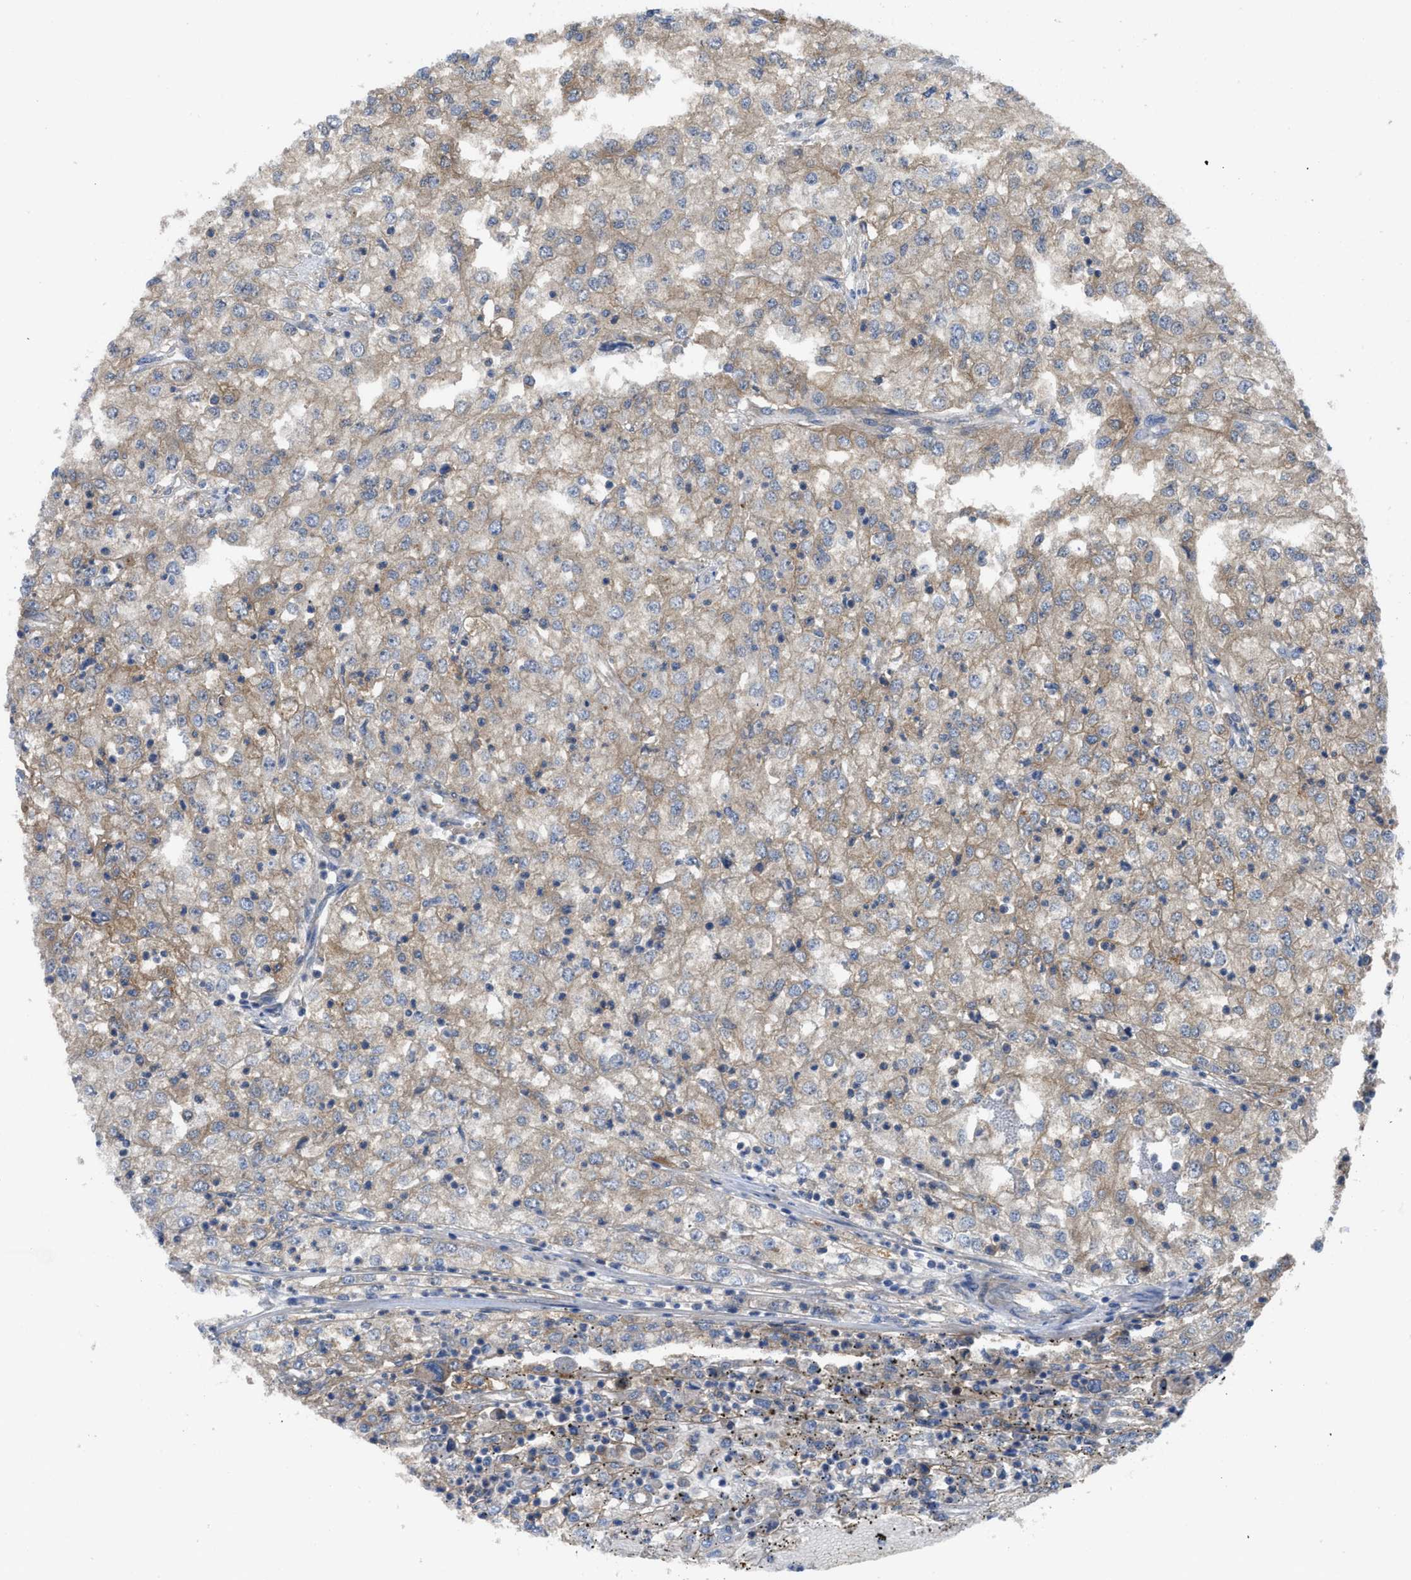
{"staining": {"intensity": "negative", "quantity": "none", "location": "none"}, "tissue": "renal cancer", "cell_type": "Tumor cells", "image_type": "cancer", "snomed": [{"axis": "morphology", "description": "Adenocarcinoma, NOS"}, {"axis": "topography", "description": "Kidney"}], "caption": "Immunohistochemistry (IHC) of renal cancer displays no staining in tumor cells. (IHC, brightfield microscopy, high magnification).", "gene": "PANX1", "patient": {"sex": "female", "age": 54}}